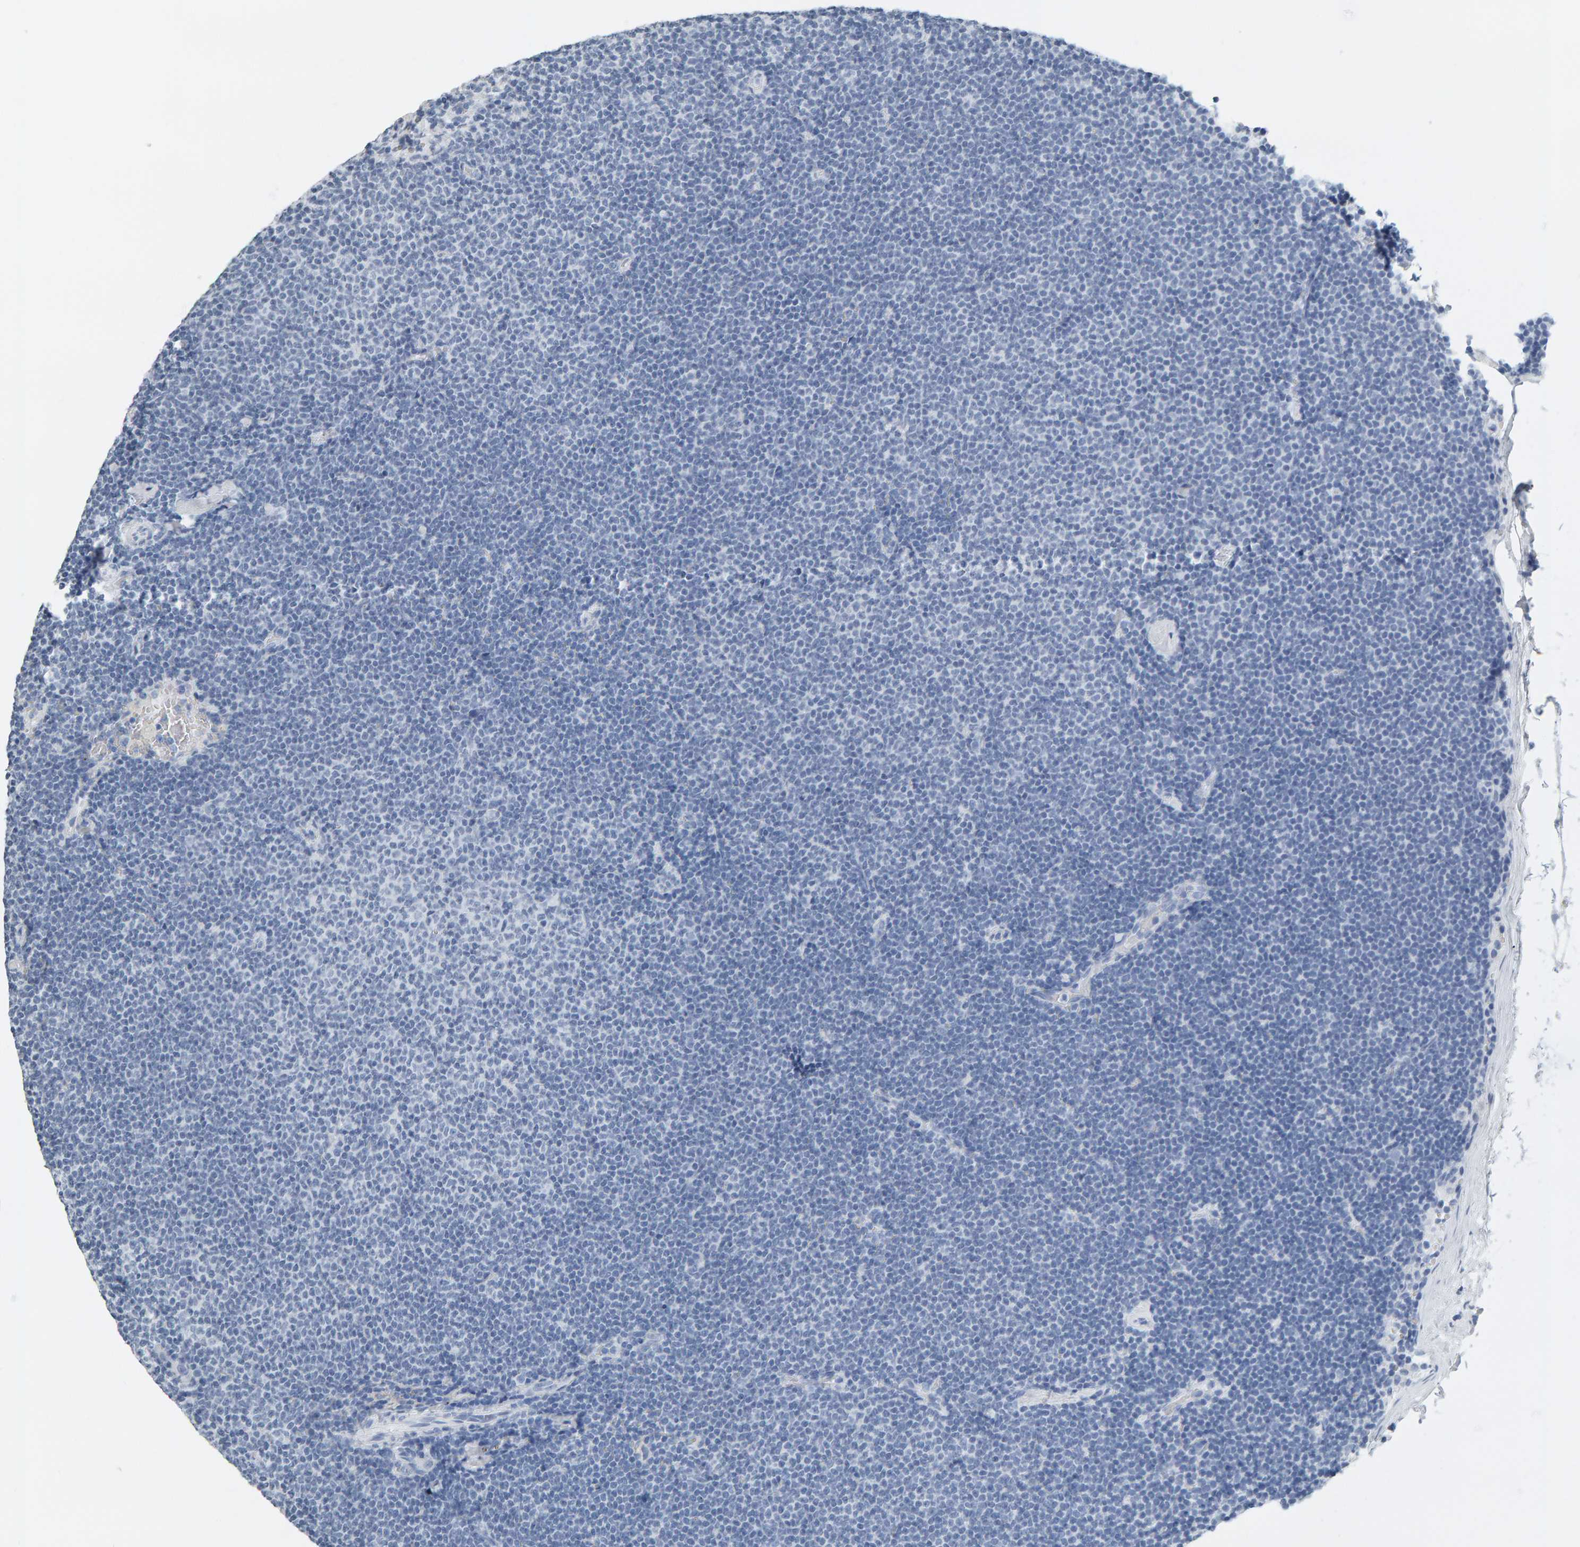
{"staining": {"intensity": "negative", "quantity": "none", "location": "none"}, "tissue": "lymphoma", "cell_type": "Tumor cells", "image_type": "cancer", "snomed": [{"axis": "morphology", "description": "Malignant lymphoma, non-Hodgkin's type, Low grade"}, {"axis": "topography", "description": "Lymph node"}], "caption": "Immunohistochemical staining of lymphoma exhibits no significant expression in tumor cells.", "gene": "SPACA3", "patient": {"sex": "female", "age": 53}}